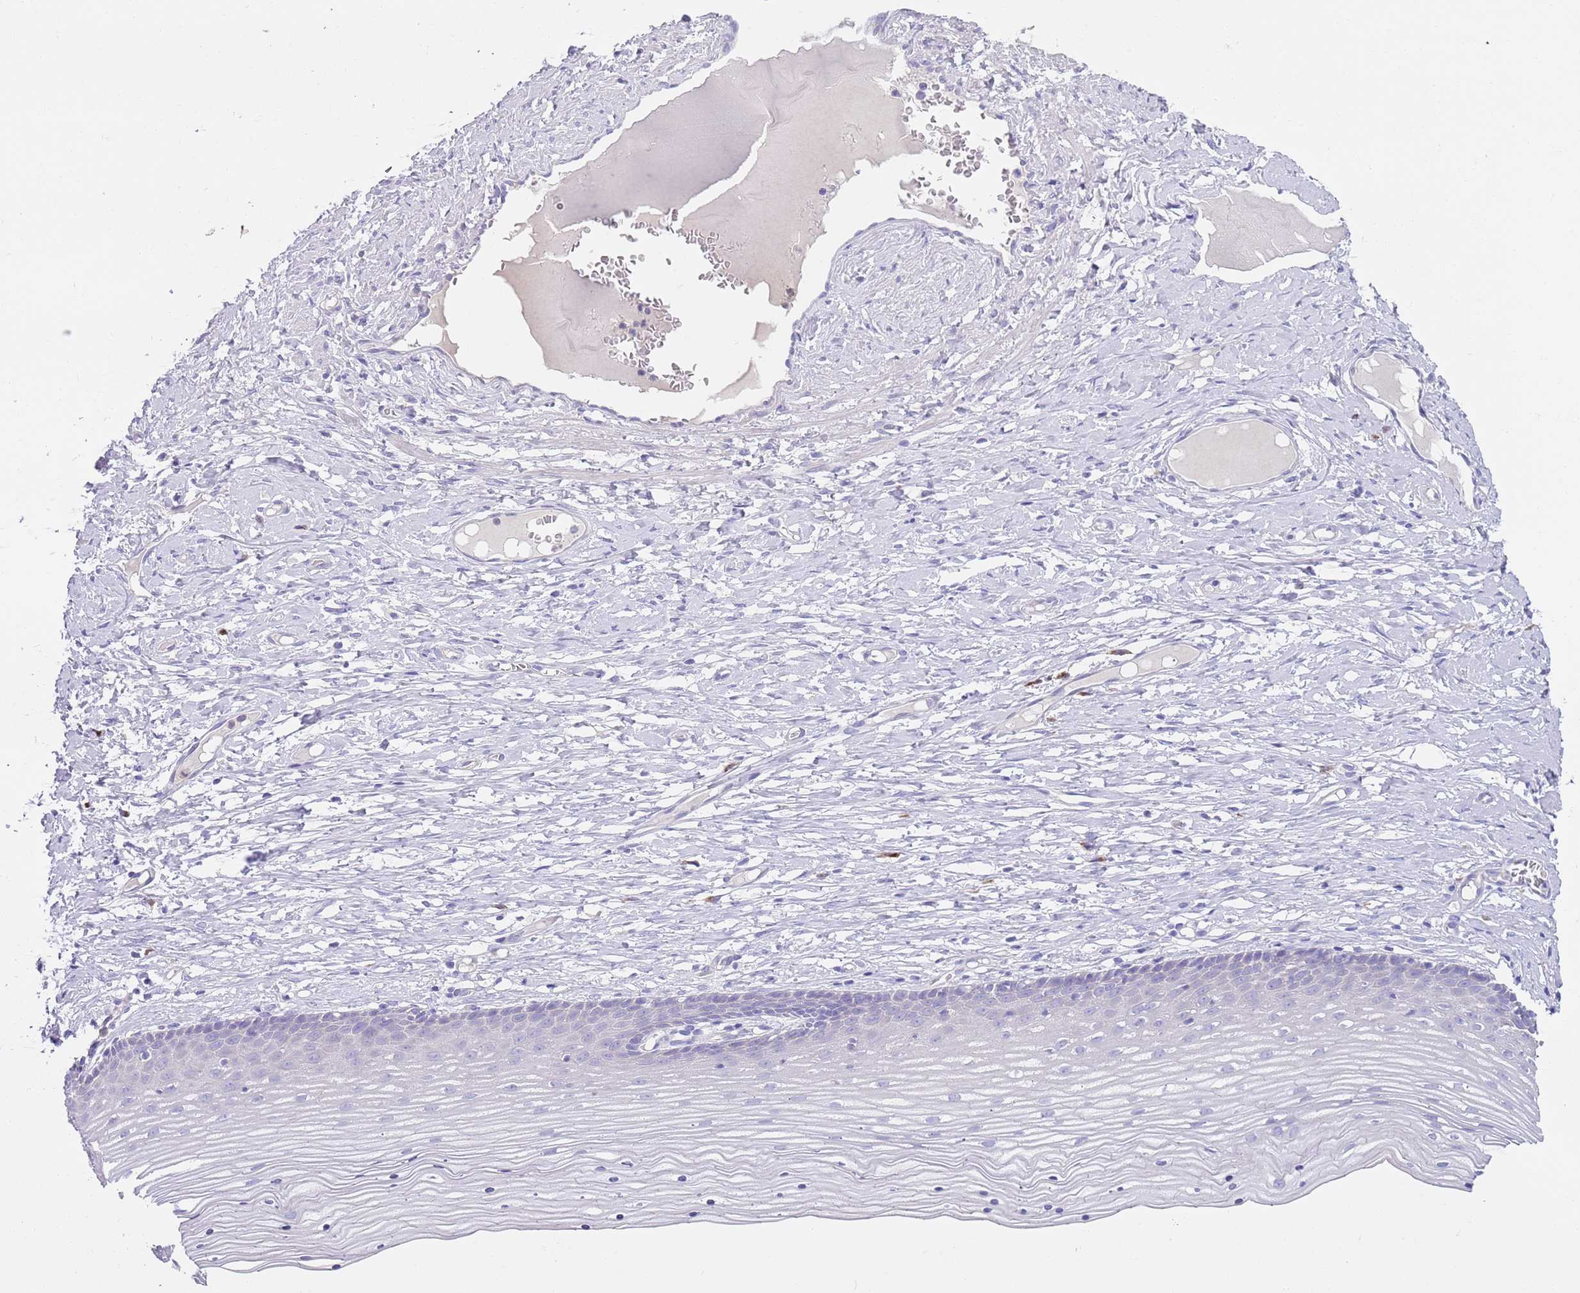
{"staining": {"intensity": "negative", "quantity": "none", "location": "none"}, "tissue": "cervix", "cell_type": "Glandular cells", "image_type": "normal", "snomed": [{"axis": "morphology", "description": "Normal tissue, NOS"}, {"axis": "topography", "description": "Cervix"}], "caption": "High magnification brightfield microscopy of unremarkable cervix stained with DAB (brown) and counterstained with hematoxylin (blue): glandular cells show no significant staining. (DAB IHC visualized using brightfield microscopy, high magnification).", "gene": "TYW1B", "patient": {"sex": "female", "age": 42}}